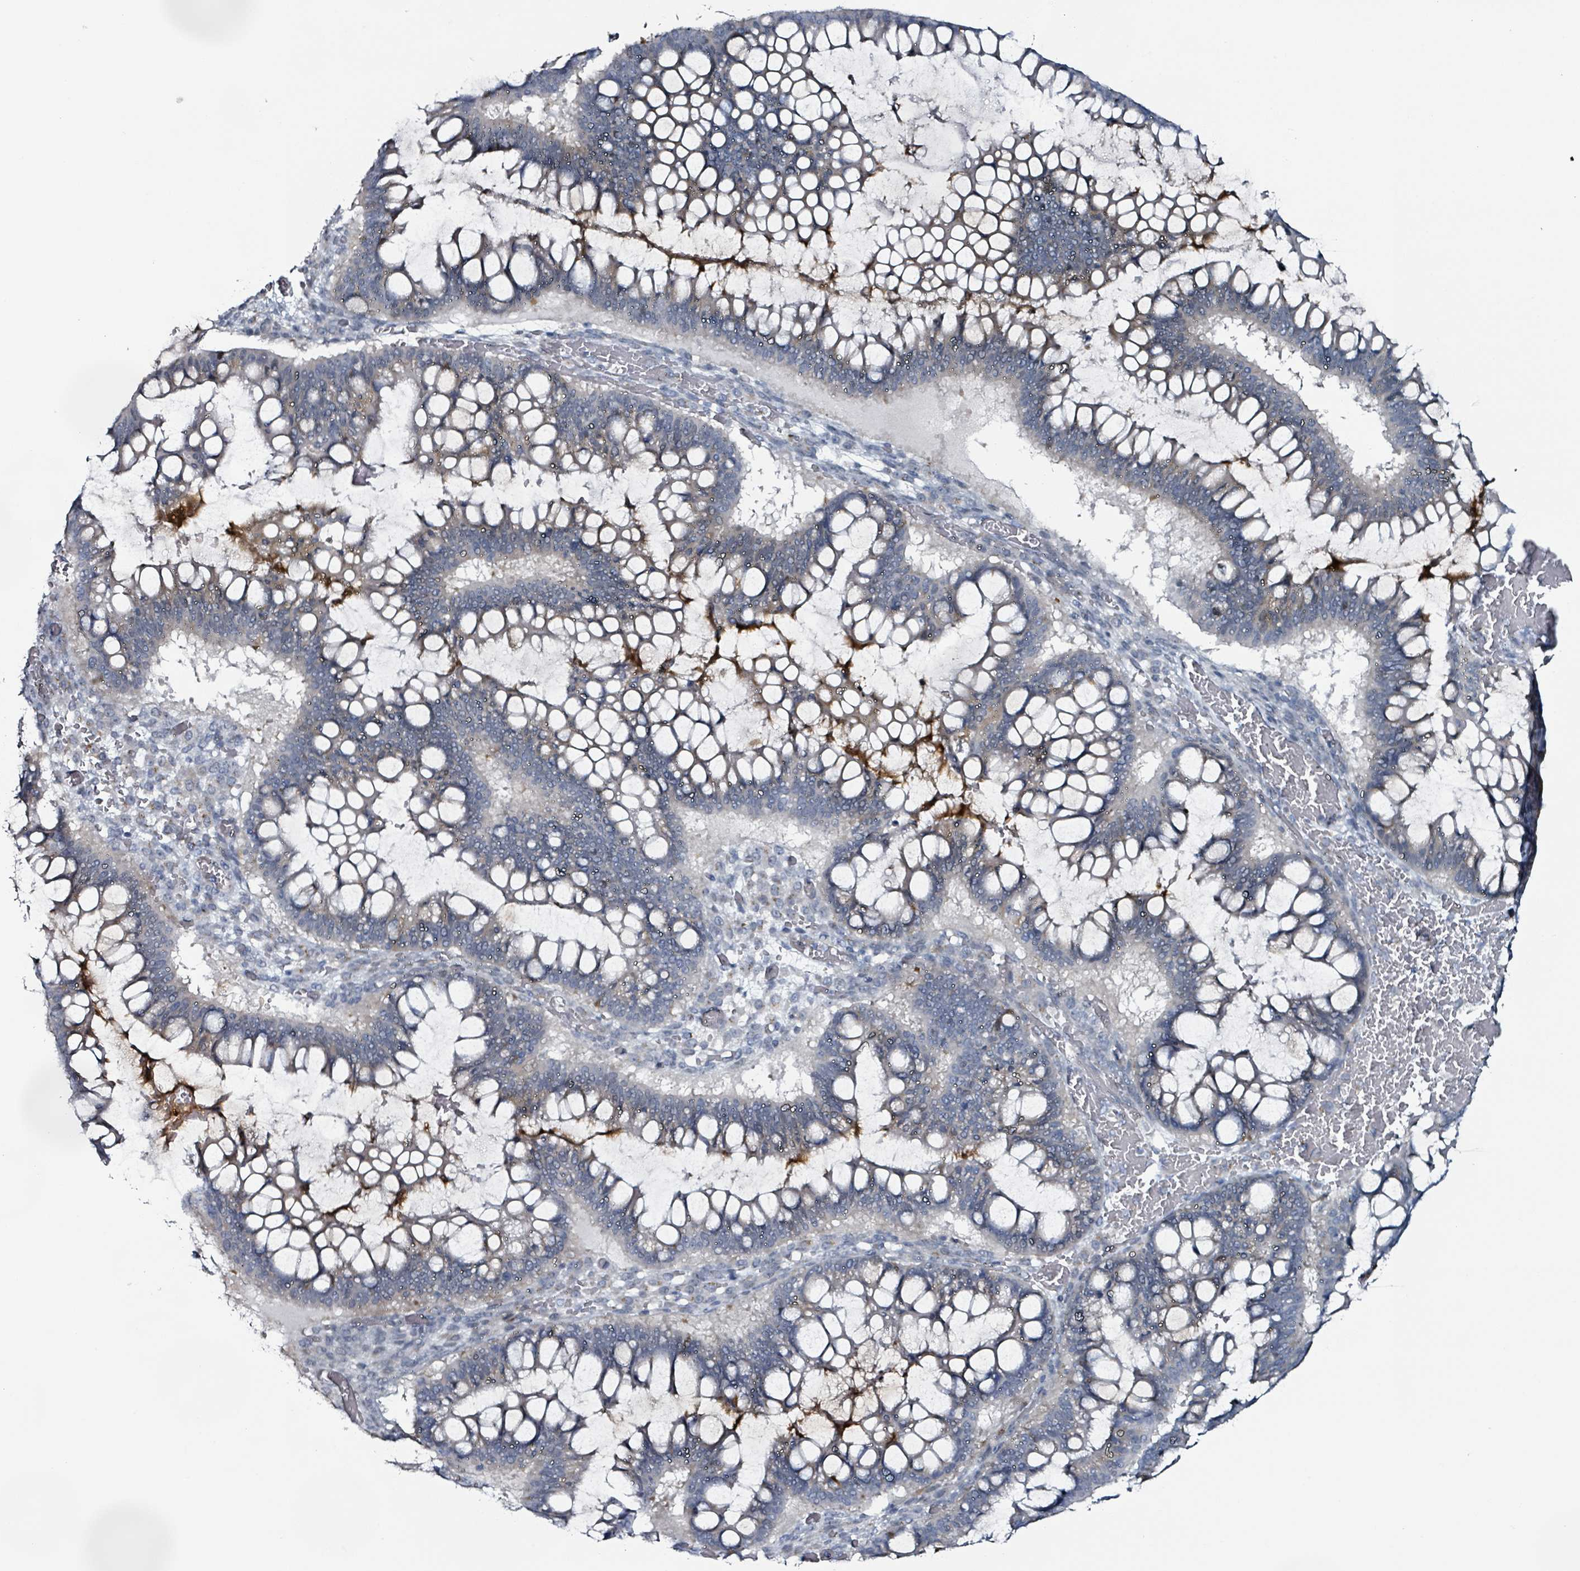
{"staining": {"intensity": "negative", "quantity": "none", "location": "none"}, "tissue": "ovarian cancer", "cell_type": "Tumor cells", "image_type": "cancer", "snomed": [{"axis": "morphology", "description": "Cystadenocarcinoma, mucinous, NOS"}, {"axis": "topography", "description": "Ovary"}], "caption": "Immunohistochemical staining of mucinous cystadenocarcinoma (ovarian) shows no significant expression in tumor cells.", "gene": "B3GAT3", "patient": {"sex": "female", "age": 73}}